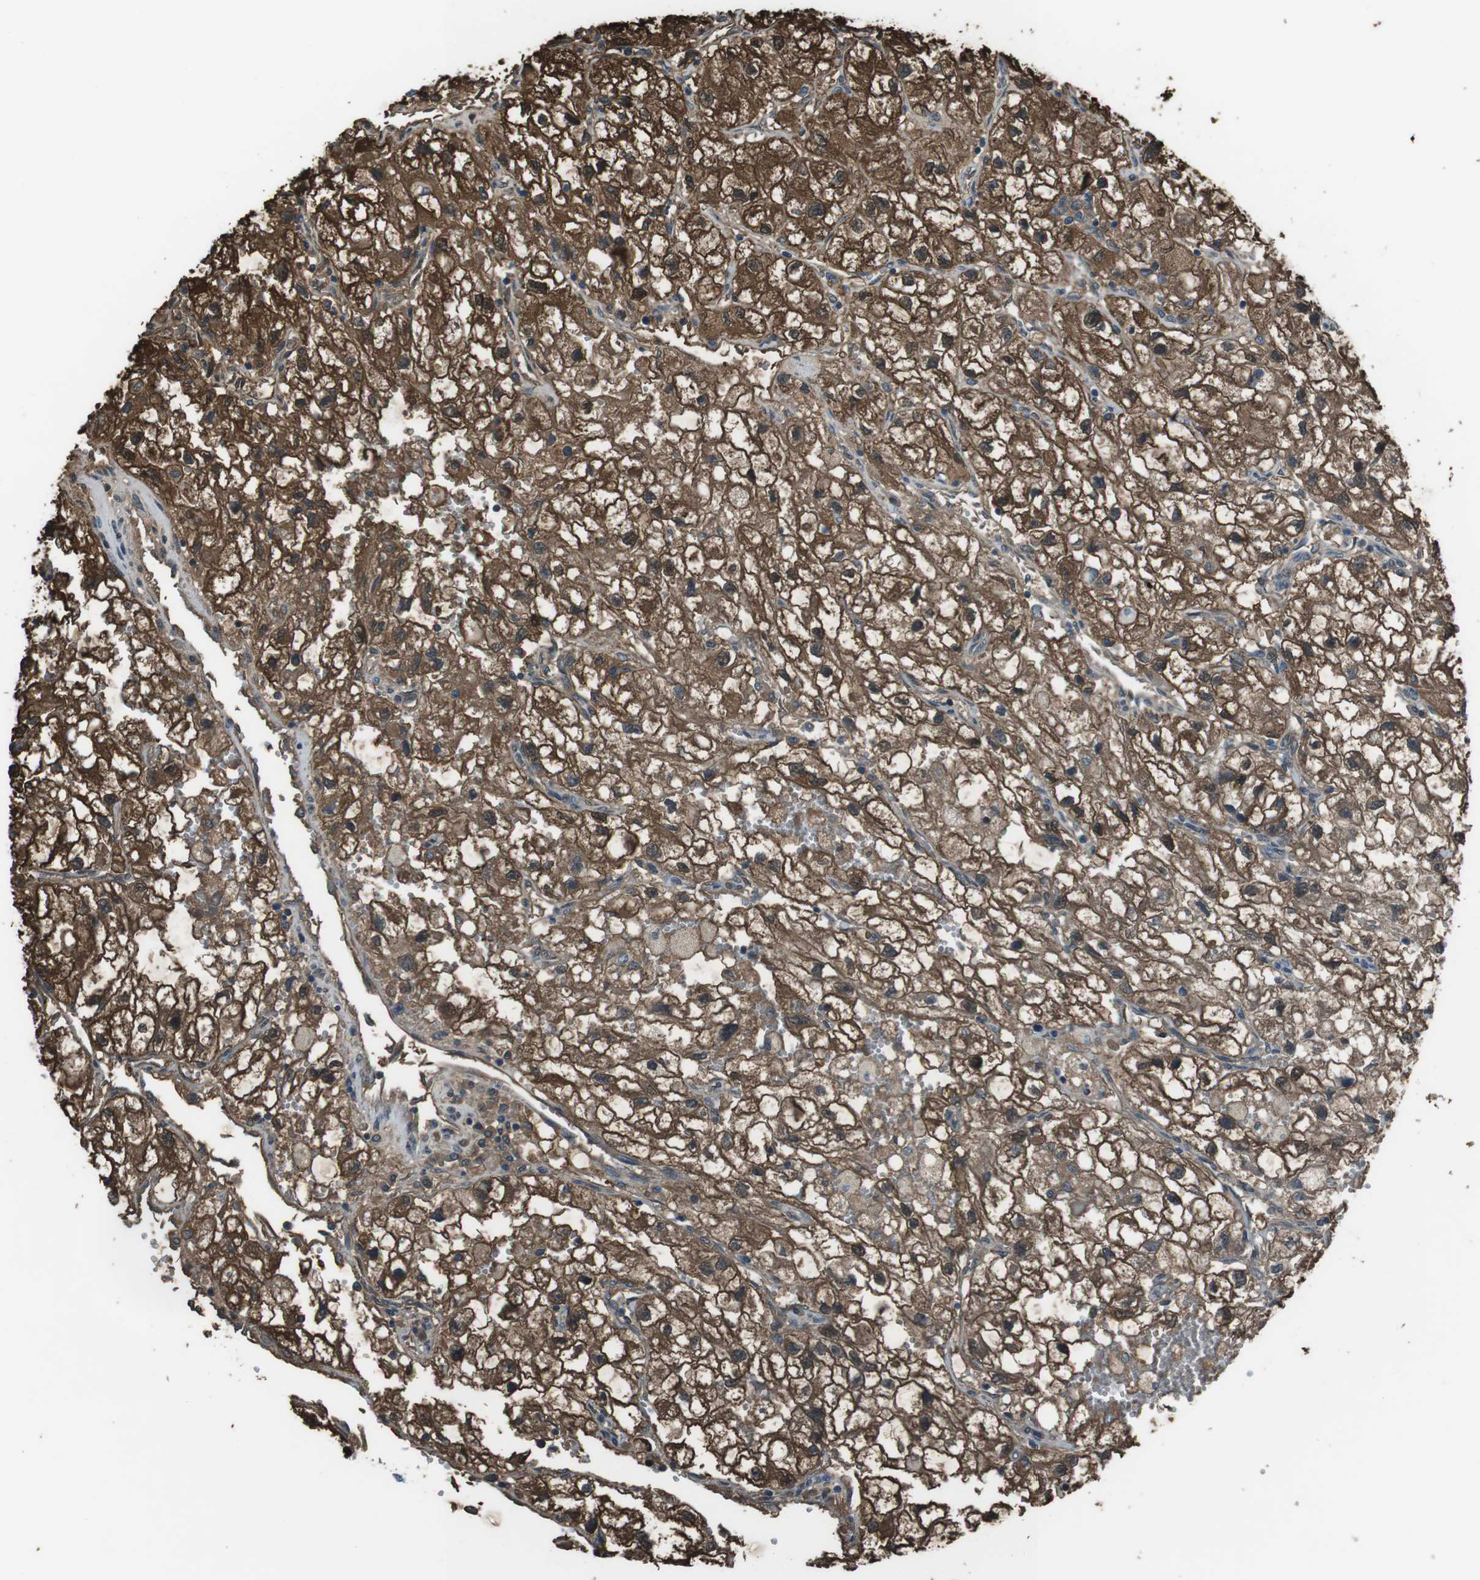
{"staining": {"intensity": "strong", "quantity": ">75%", "location": "cytoplasmic/membranous,nuclear"}, "tissue": "renal cancer", "cell_type": "Tumor cells", "image_type": "cancer", "snomed": [{"axis": "morphology", "description": "Adenocarcinoma, NOS"}, {"axis": "topography", "description": "Kidney"}], "caption": "Renal cancer stained with a protein marker exhibits strong staining in tumor cells.", "gene": "TWSG1", "patient": {"sex": "female", "age": 70}}